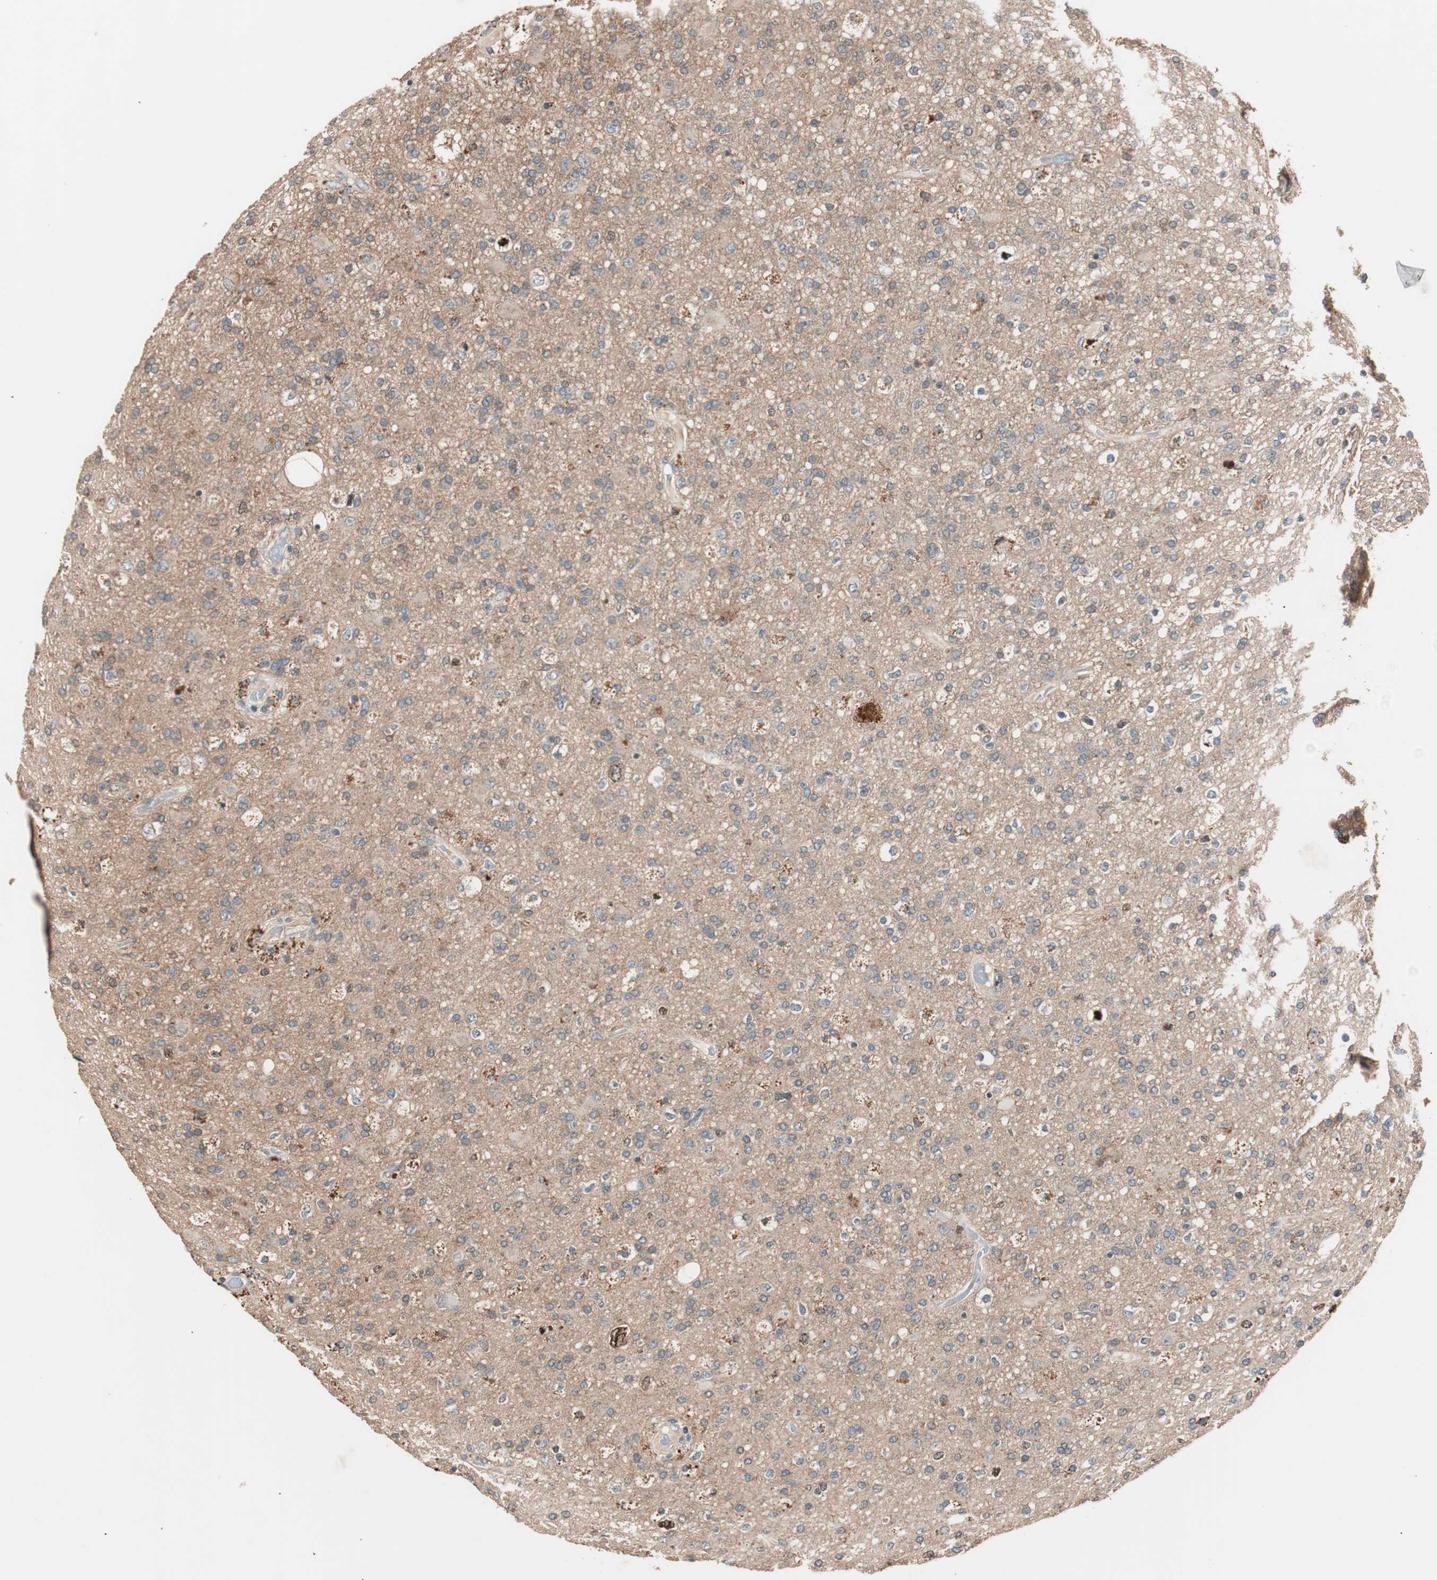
{"staining": {"intensity": "moderate", "quantity": ">75%", "location": "cytoplasmic/membranous"}, "tissue": "glioma", "cell_type": "Tumor cells", "image_type": "cancer", "snomed": [{"axis": "morphology", "description": "Glioma, malignant, High grade"}, {"axis": "topography", "description": "Brain"}], "caption": "Protein staining of malignant high-grade glioma tissue reveals moderate cytoplasmic/membranous staining in about >75% of tumor cells.", "gene": "NFRKB", "patient": {"sex": "male", "age": 33}}